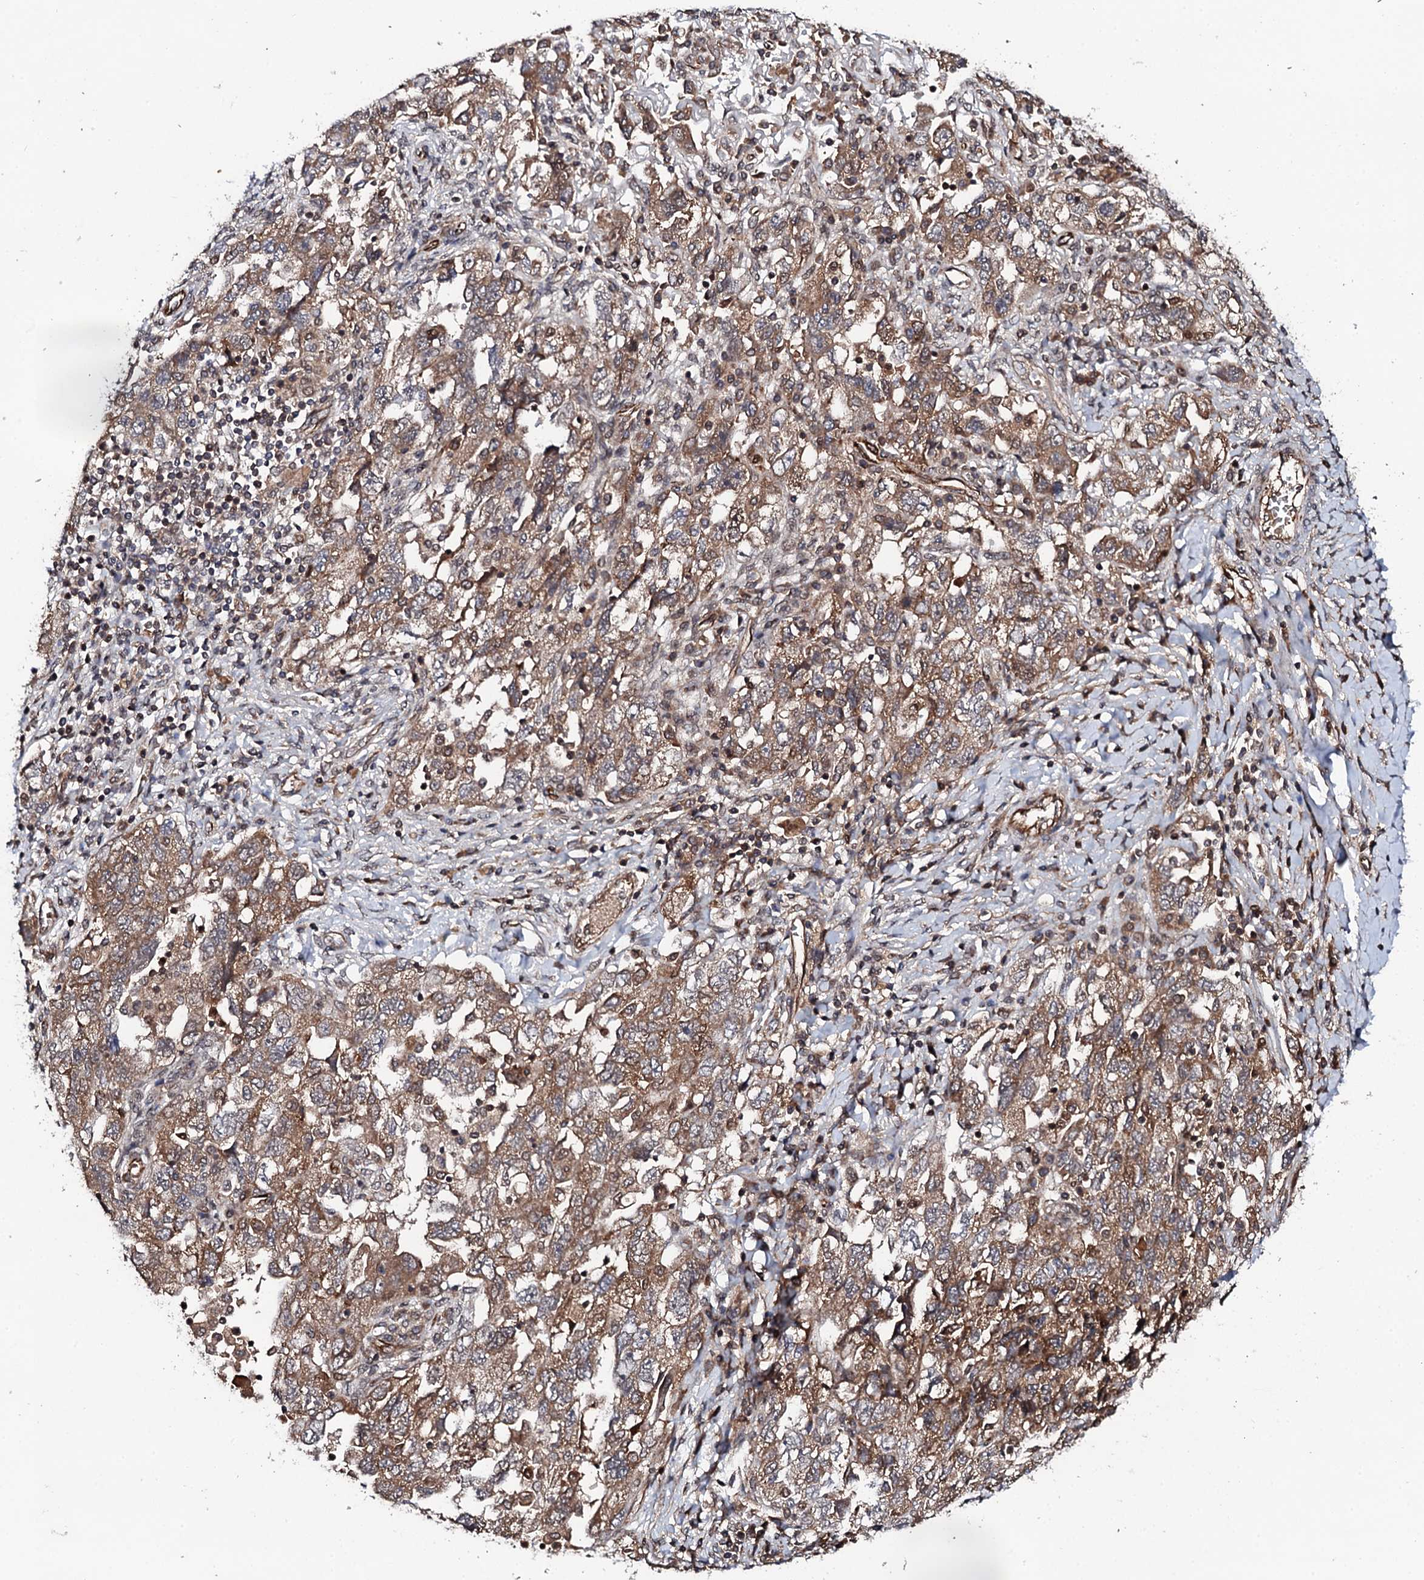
{"staining": {"intensity": "moderate", "quantity": ">75%", "location": "cytoplasmic/membranous"}, "tissue": "ovarian cancer", "cell_type": "Tumor cells", "image_type": "cancer", "snomed": [{"axis": "morphology", "description": "Carcinoma, NOS"}, {"axis": "morphology", "description": "Cystadenocarcinoma, serous, NOS"}, {"axis": "topography", "description": "Ovary"}], "caption": "Protein expression by immunohistochemistry exhibits moderate cytoplasmic/membranous expression in about >75% of tumor cells in ovarian cancer. (DAB (3,3'-diaminobenzidine) IHC with brightfield microscopy, high magnification).", "gene": "FAM111A", "patient": {"sex": "female", "age": 69}}